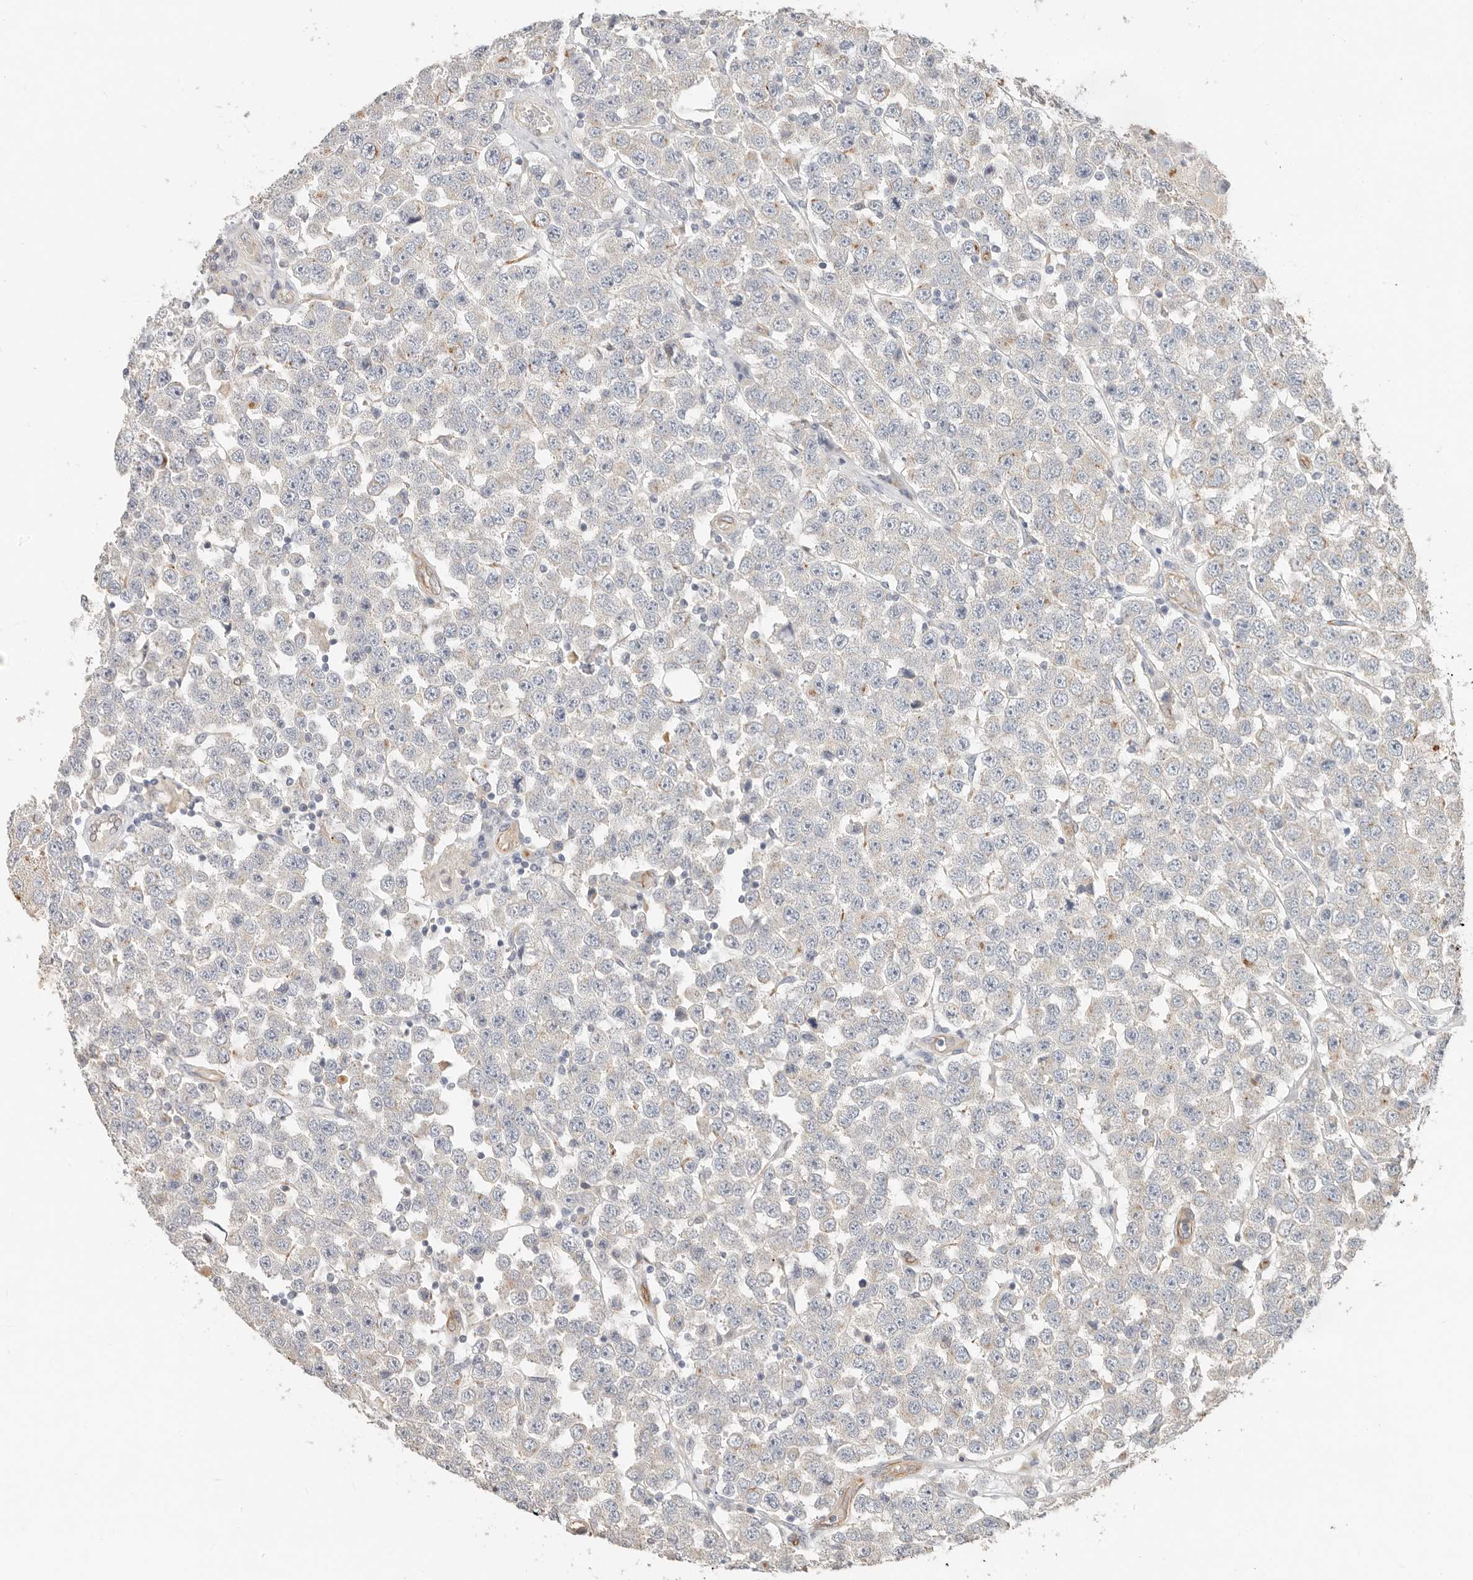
{"staining": {"intensity": "negative", "quantity": "none", "location": "none"}, "tissue": "testis cancer", "cell_type": "Tumor cells", "image_type": "cancer", "snomed": [{"axis": "morphology", "description": "Seminoma, NOS"}, {"axis": "topography", "description": "Testis"}], "caption": "This image is of testis cancer (seminoma) stained with immunohistochemistry (IHC) to label a protein in brown with the nuclei are counter-stained blue. There is no expression in tumor cells.", "gene": "SPRING1", "patient": {"sex": "male", "age": 28}}